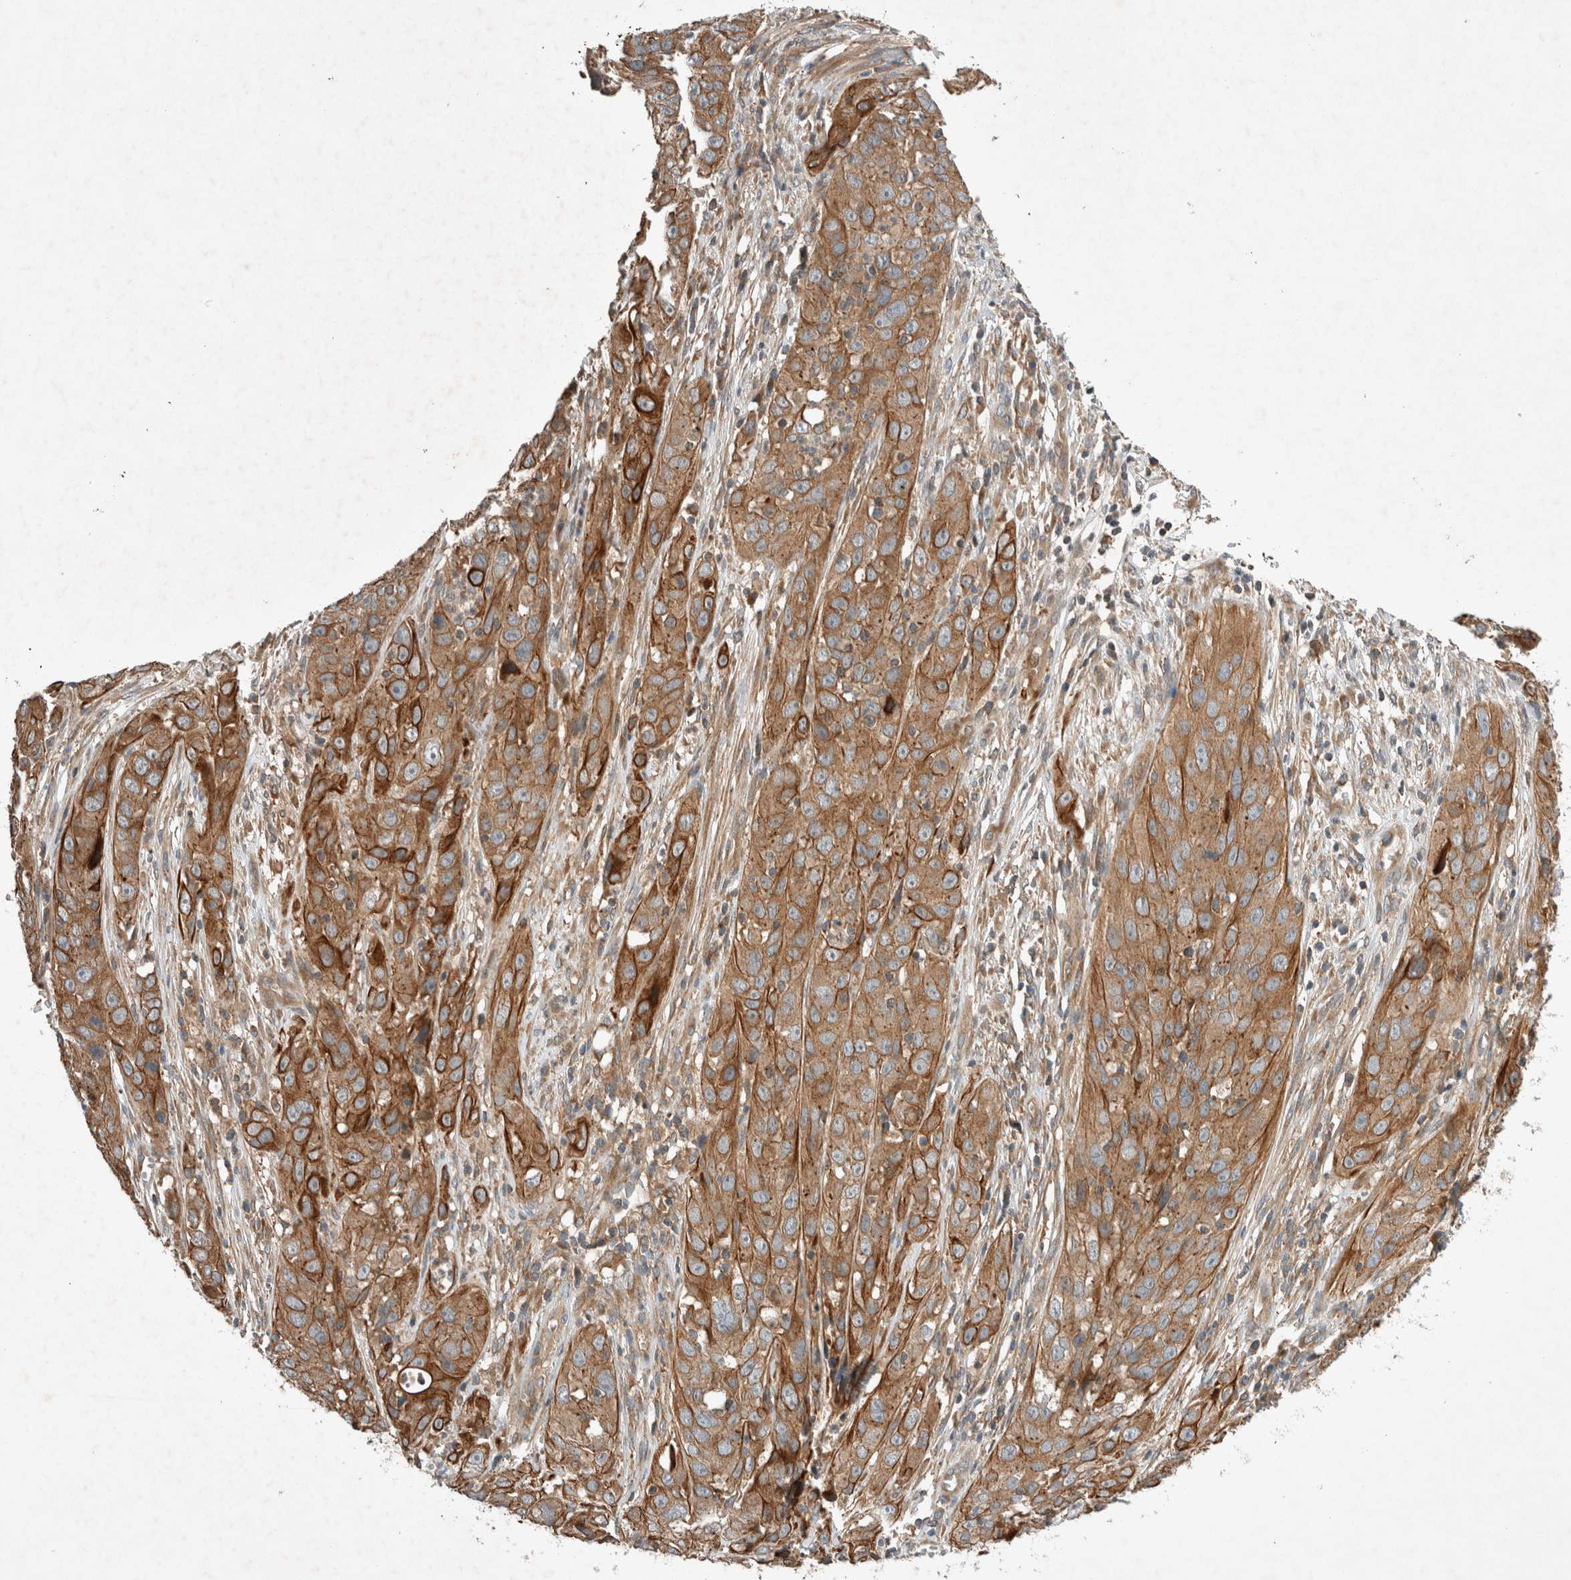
{"staining": {"intensity": "moderate", "quantity": ">75%", "location": "cytoplasmic/membranous"}, "tissue": "cervical cancer", "cell_type": "Tumor cells", "image_type": "cancer", "snomed": [{"axis": "morphology", "description": "Squamous cell carcinoma, NOS"}, {"axis": "topography", "description": "Cervix"}], "caption": "This image exhibits IHC staining of human squamous cell carcinoma (cervical), with medium moderate cytoplasmic/membranous positivity in approximately >75% of tumor cells.", "gene": "ARMC9", "patient": {"sex": "female", "age": 32}}